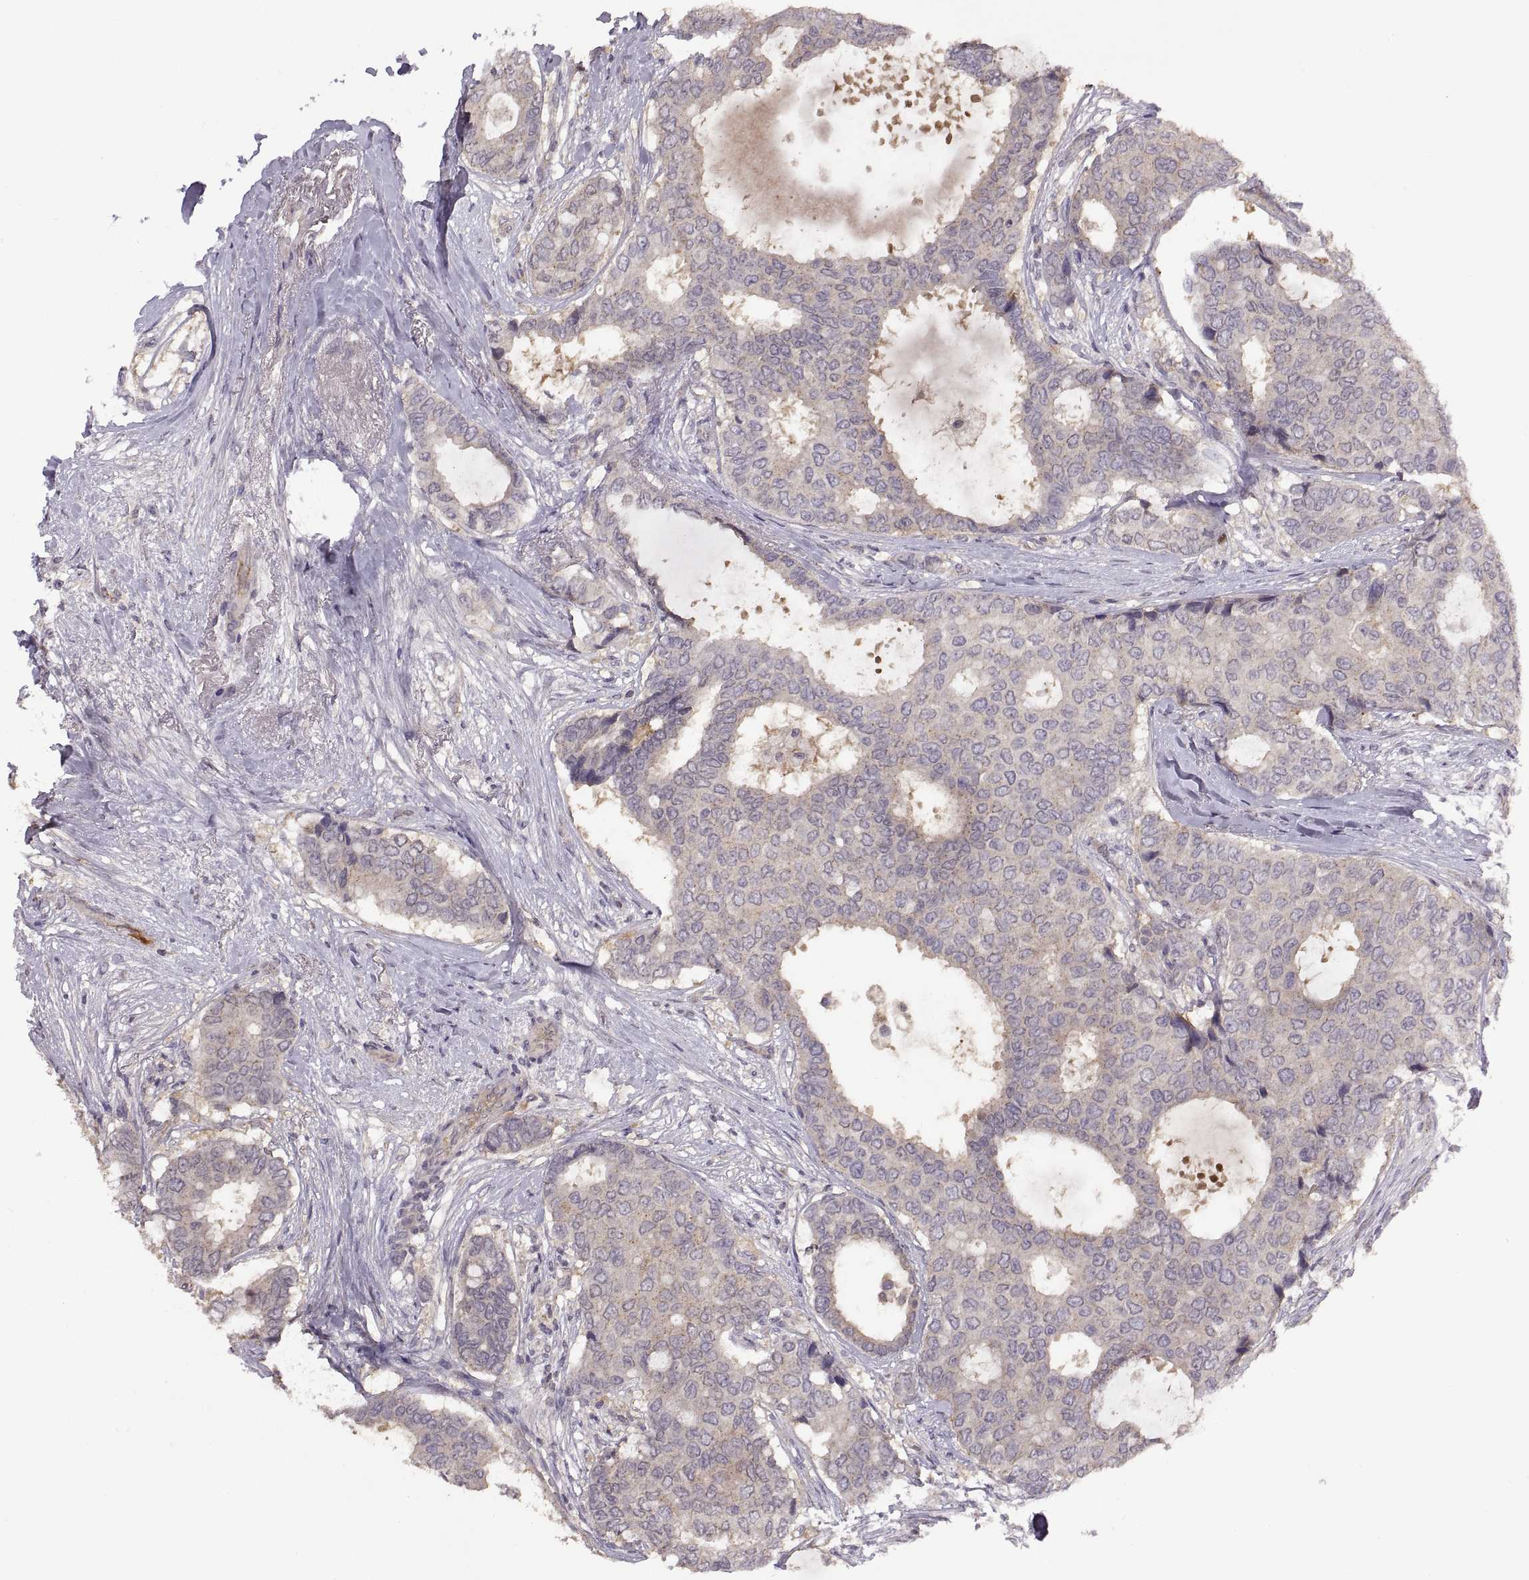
{"staining": {"intensity": "negative", "quantity": "none", "location": "none"}, "tissue": "breast cancer", "cell_type": "Tumor cells", "image_type": "cancer", "snomed": [{"axis": "morphology", "description": "Duct carcinoma"}, {"axis": "topography", "description": "Breast"}], "caption": "Immunohistochemistry micrograph of breast cancer stained for a protein (brown), which shows no positivity in tumor cells.", "gene": "NMNAT2", "patient": {"sex": "female", "age": 75}}